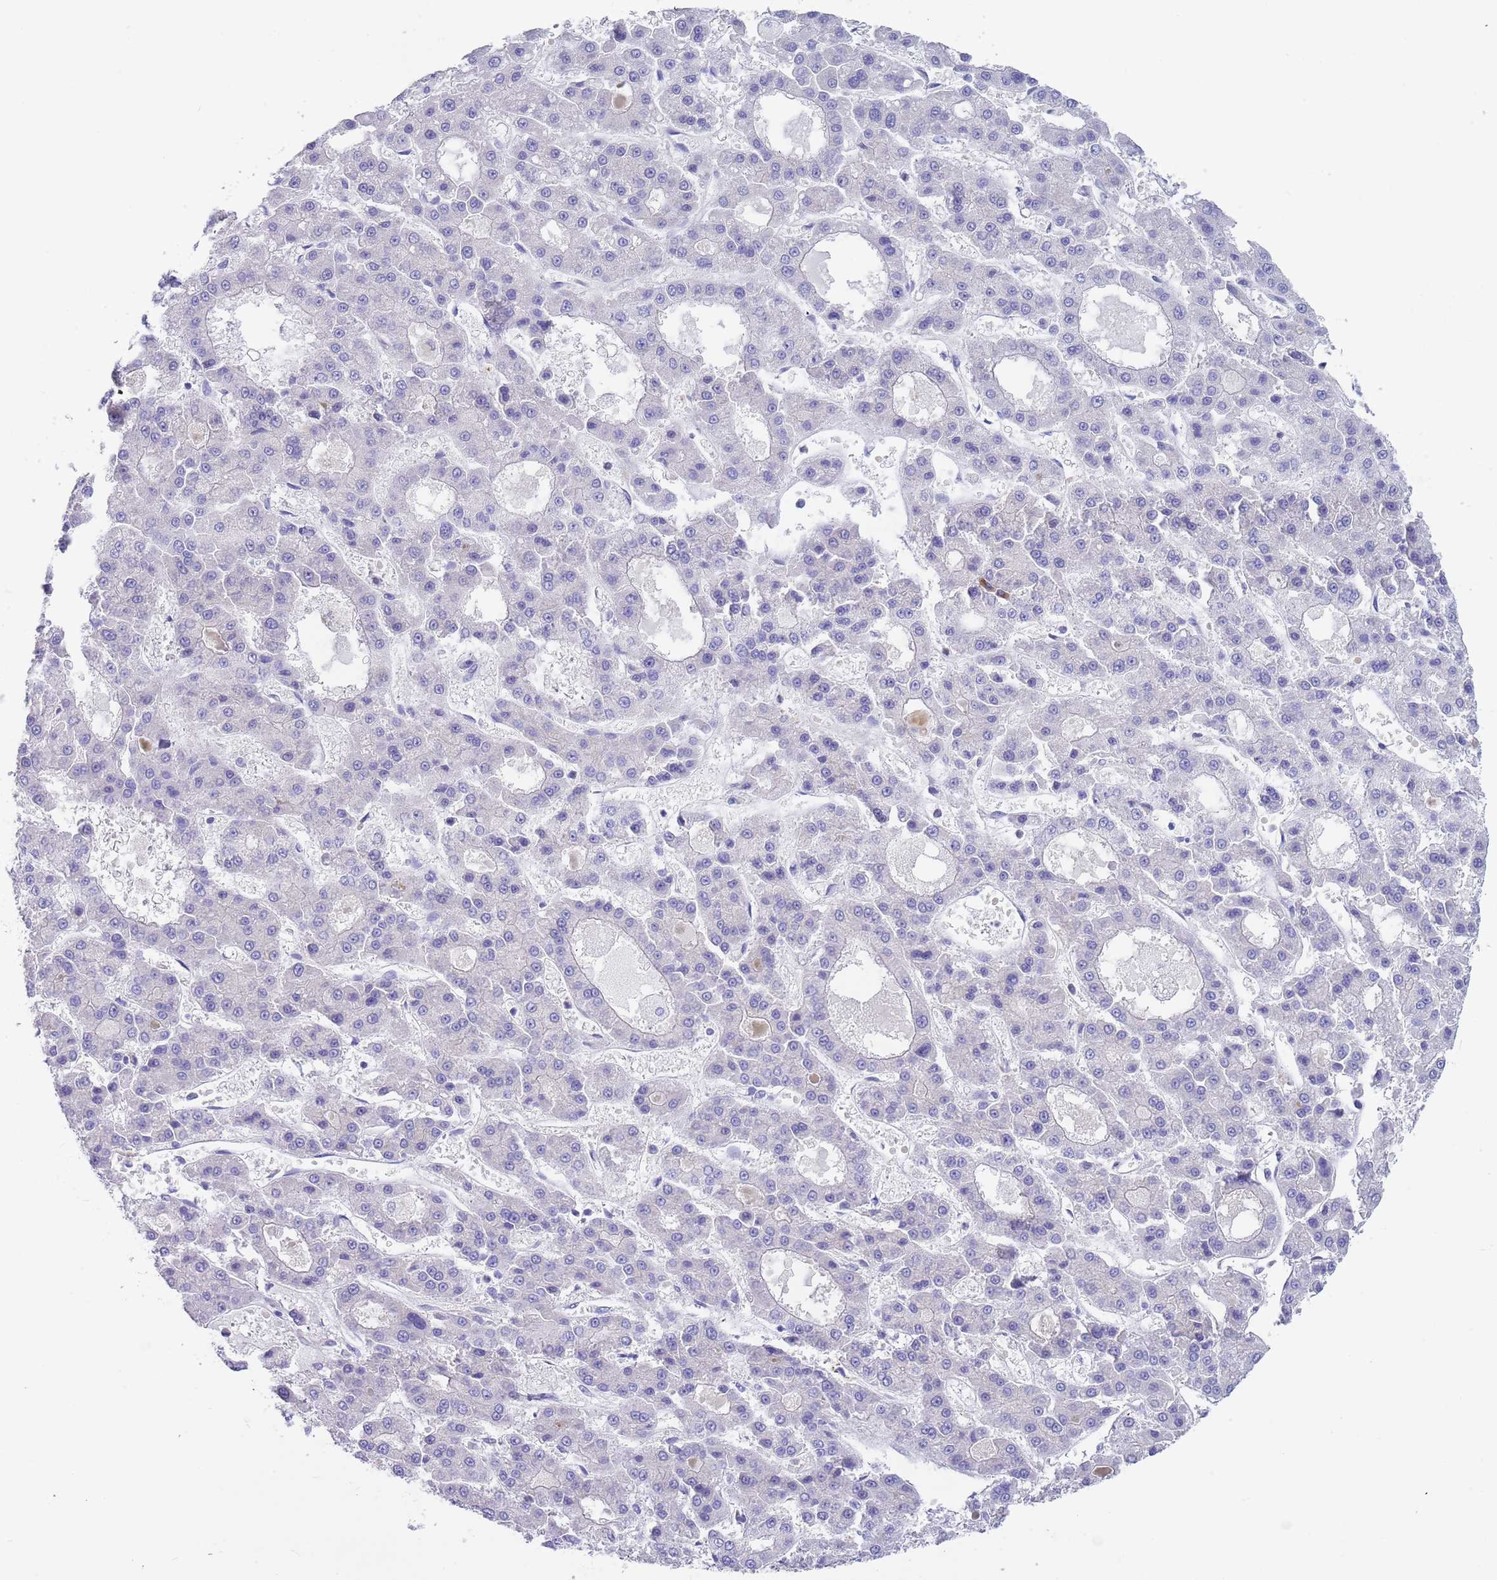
{"staining": {"intensity": "negative", "quantity": "none", "location": "none"}, "tissue": "liver cancer", "cell_type": "Tumor cells", "image_type": "cancer", "snomed": [{"axis": "morphology", "description": "Carcinoma, Hepatocellular, NOS"}, {"axis": "topography", "description": "Liver"}], "caption": "Tumor cells are negative for brown protein staining in liver hepatocellular carcinoma. Nuclei are stained in blue.", "gene": "TYW1", "patient": {"sex": "male", "age": 70}}